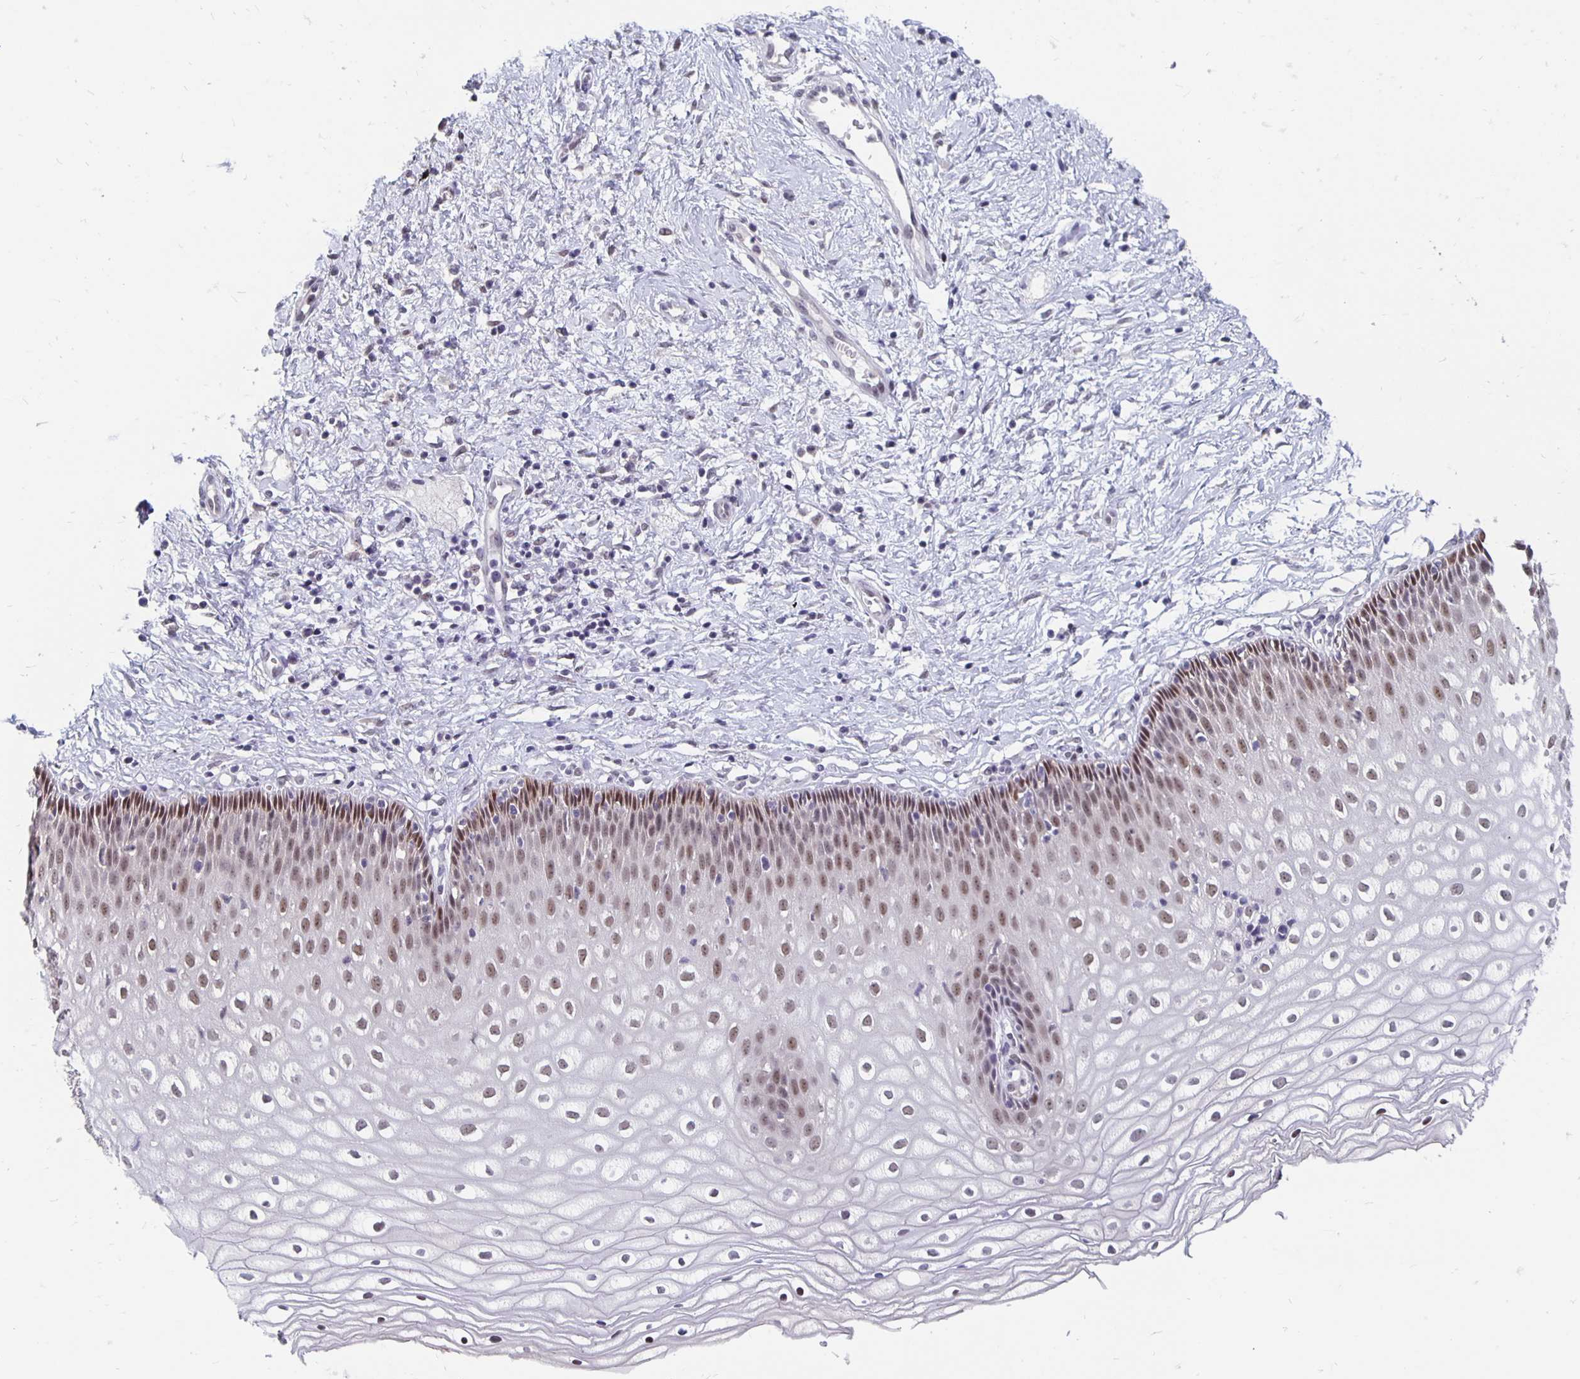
{"staining": {"intensity": "moderate", "quantity": ">75%", "location": "nuclear"}, "tissue": "cervix", "cell_type": "Glandular cells", "image_type": "normal", "snomed": [{"axis": "morphology", "description": "Normal tissue, NOS"}, {"axis": "topography", "description": "Cervix"}], "caption": "Protein staining demonstrates moderate nuclear positivity in approximately >75% of glandular cells in normal cervix. The staining is performed using DAB (3,3'-diaminobenzidine) brown chromogen to label protein expression. The nuclei are counter-stained blue using hematoxylin.", "gene": "ZNF691", "patient": {"sex": "female", "age": 36}}